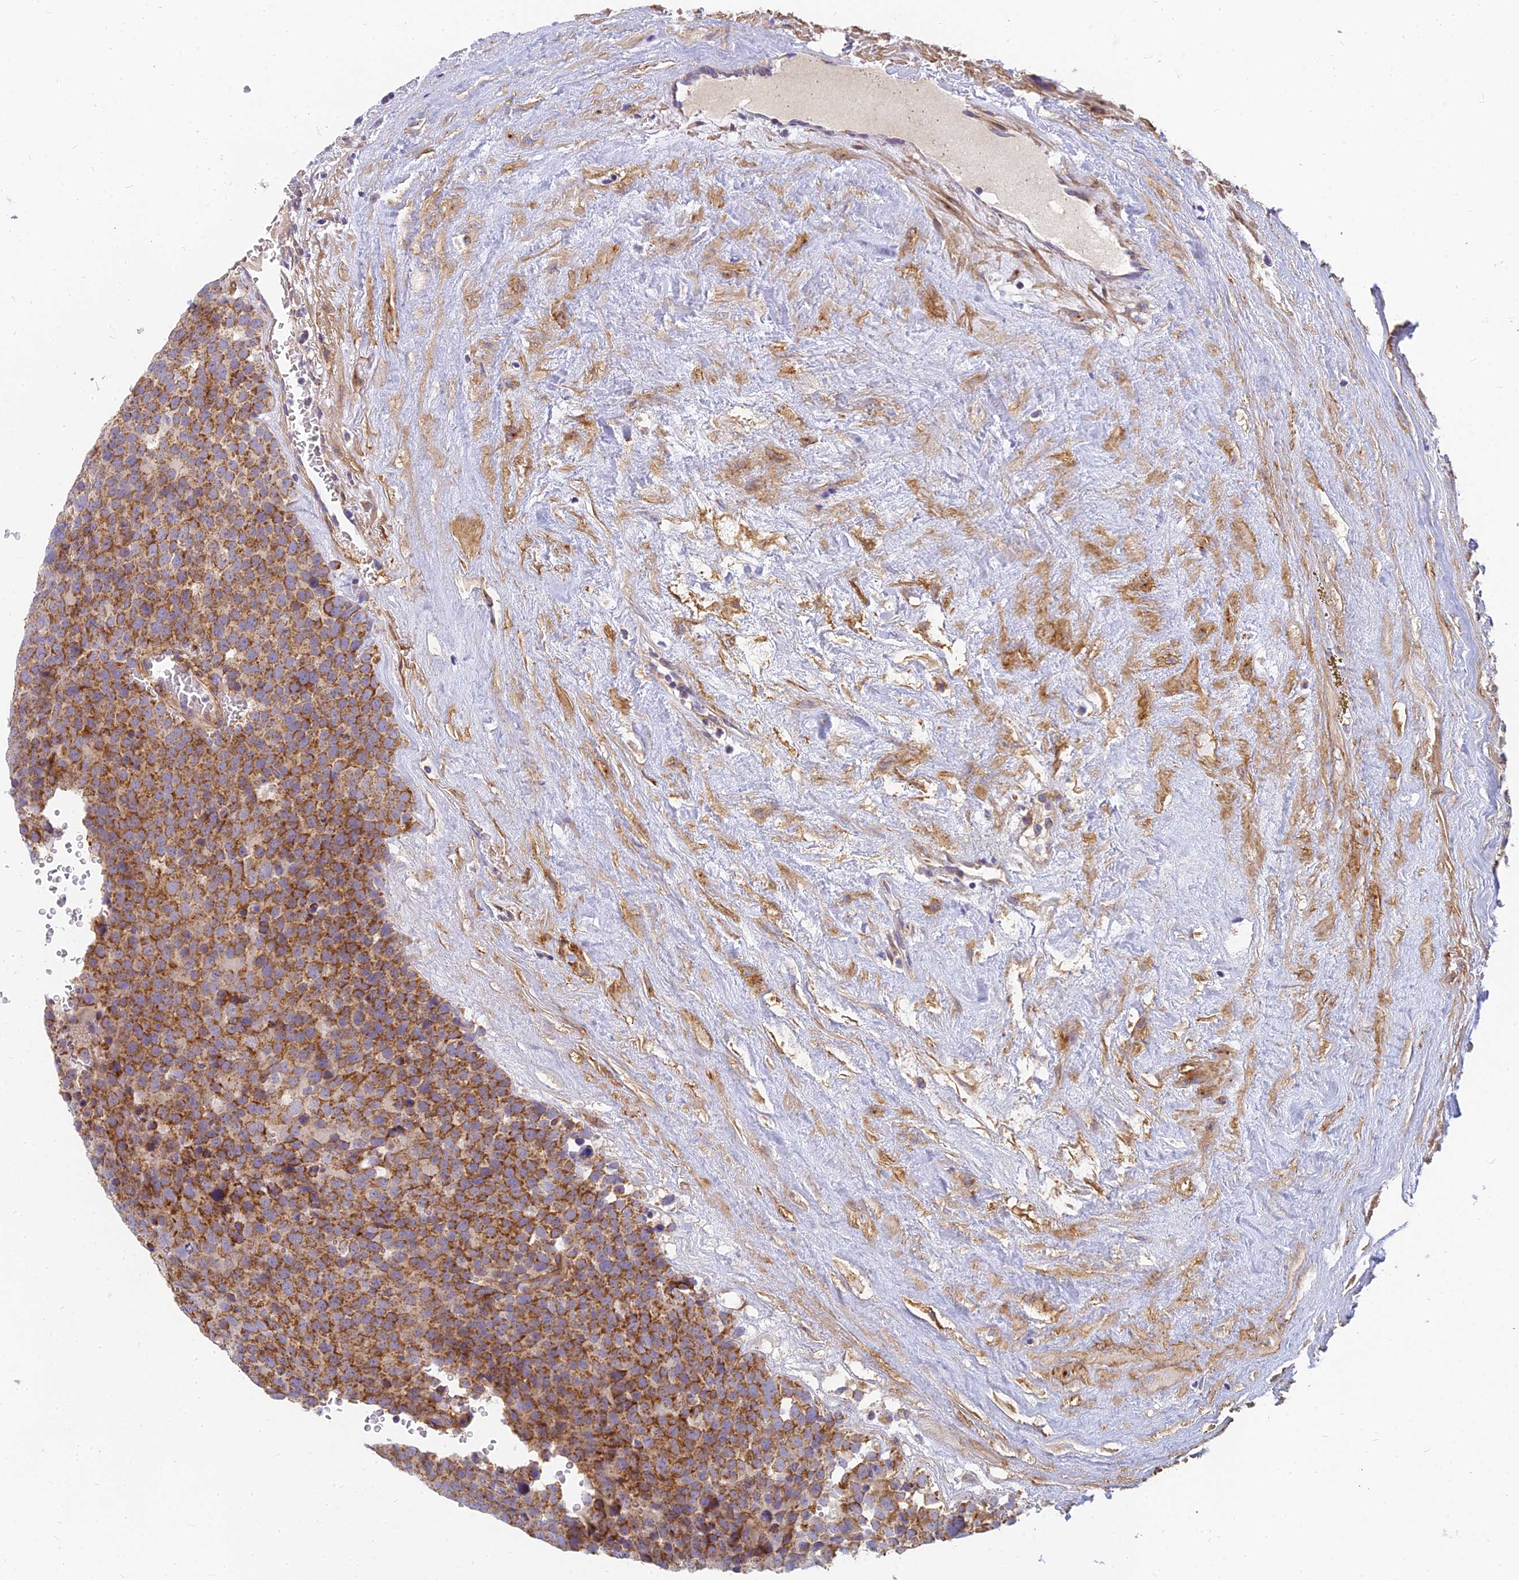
{"staining": {"intensity": "moderate", "quantity": ">75%", "location": "cytoplasmic/membranous"}, "tissue": "testis cancer", "cell_type": "Tumor cells", "image_type": "cancer", "snomed": [{"axis": "morphology", "description": "Seminoma, NOS"}, {"axis": "topography", "description": "Testis"}], "caption": "The histopathology image exhibits immunohistochemical staining of testis cancer. There is moderate cytoplasmic/membranous expression is identified in approximately >75% of tumor cells. (DAB = brown stain, brightfield microscopy at high magnification).", "gene": "MRPL15", "patient": {"sex": "male", "age": 71}}